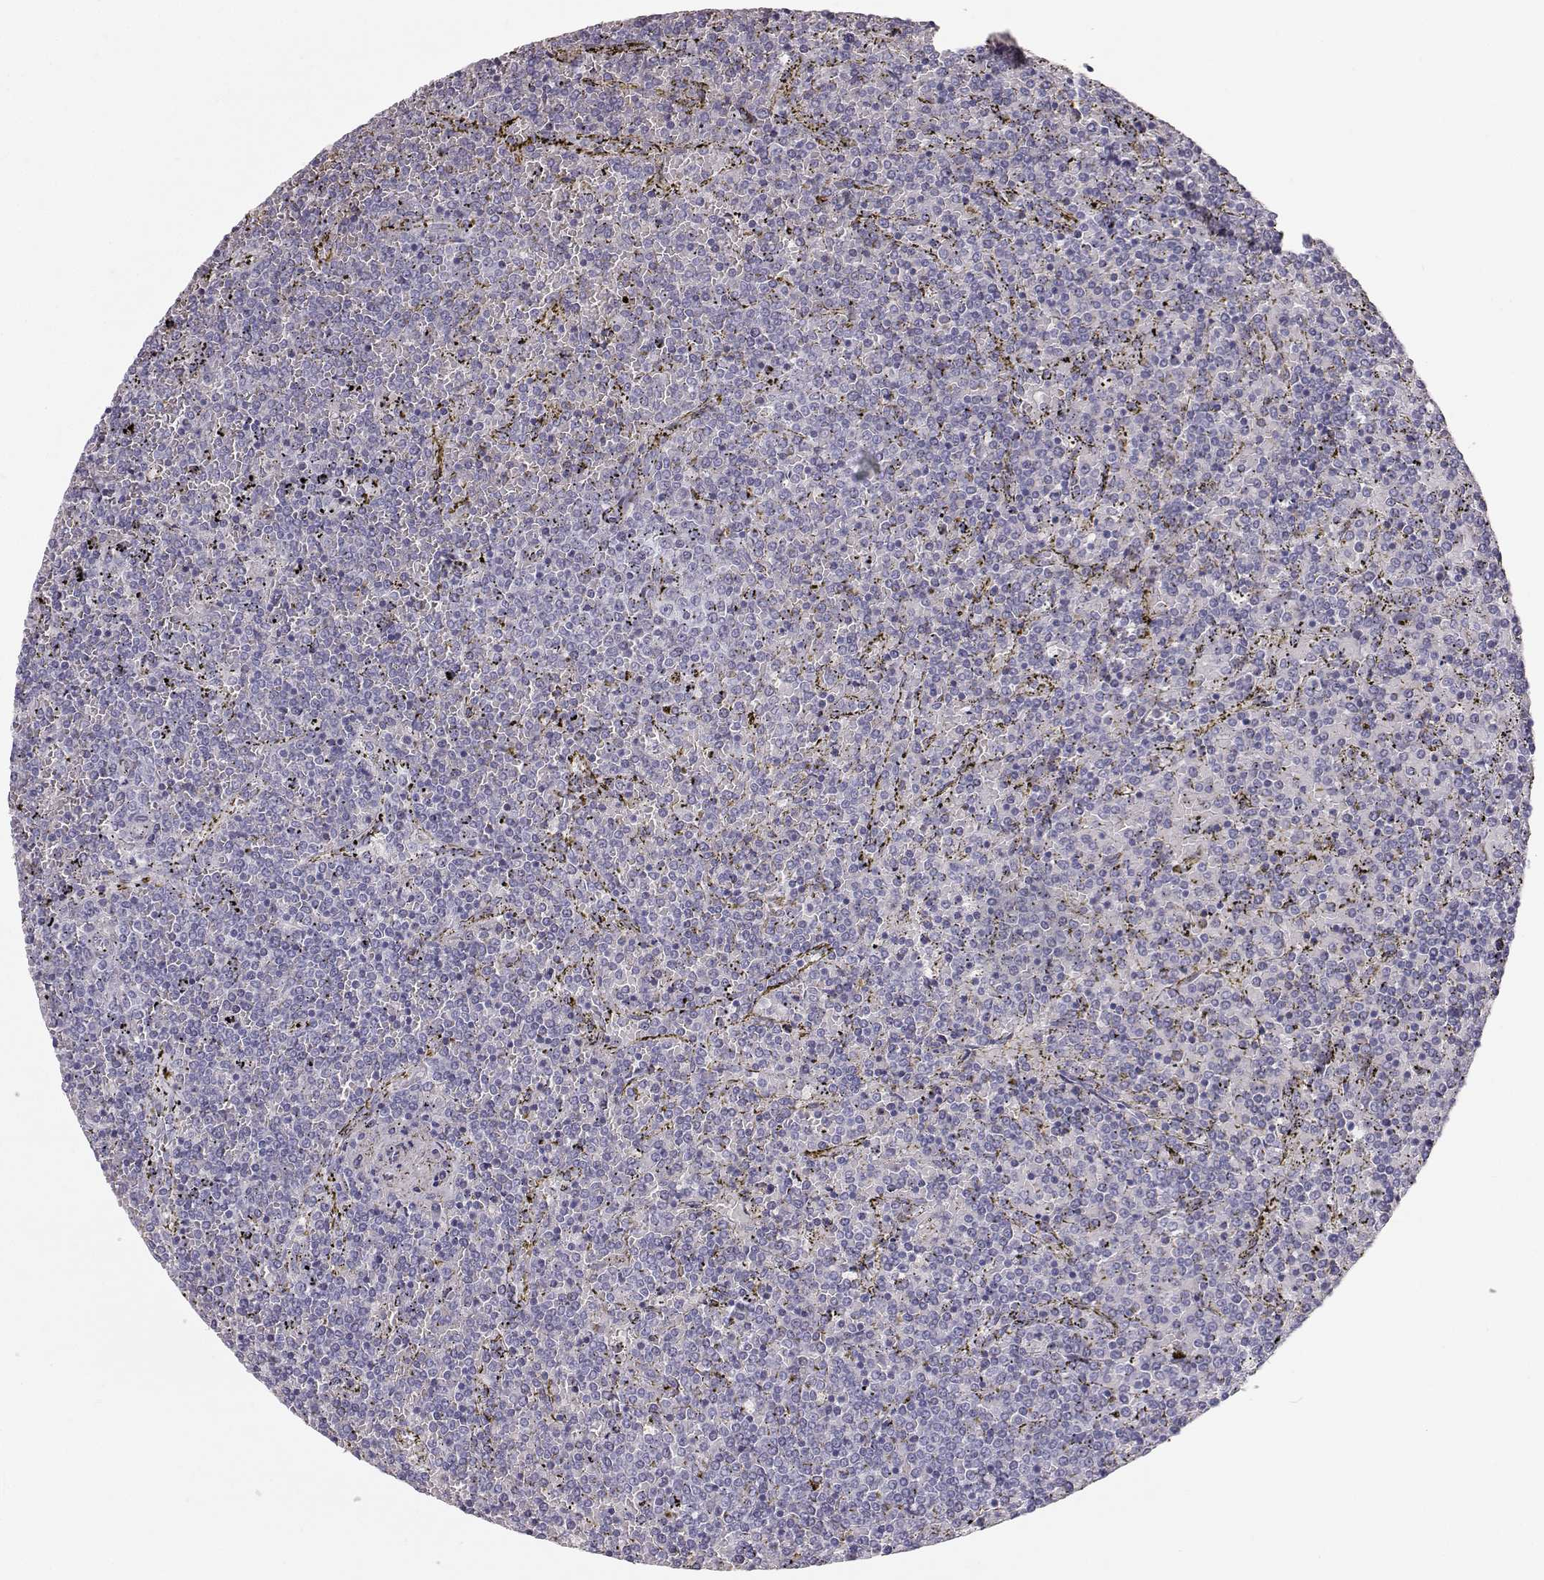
{"staining": {"intensity": "negative", "quantity": "none", "location": "none"}, "tissue": "lymphoma", "cell_type": "Tumor cells", "image_type": "cancer", "snomed": [{"axis": "morphology", "description": "Malignant lymphoma, non-Hodgkin's type, Low grade"}, {"axis": "topography", "description": "Spleen"}], "caption": "IHC micrograph of neoplastic tissue: human lymphoma stained with DAB demonstrates no significant protein positivity in tumor cells.", "gene": "KRTAP16-1", "patient": {"sex": "female", "age": 77}}